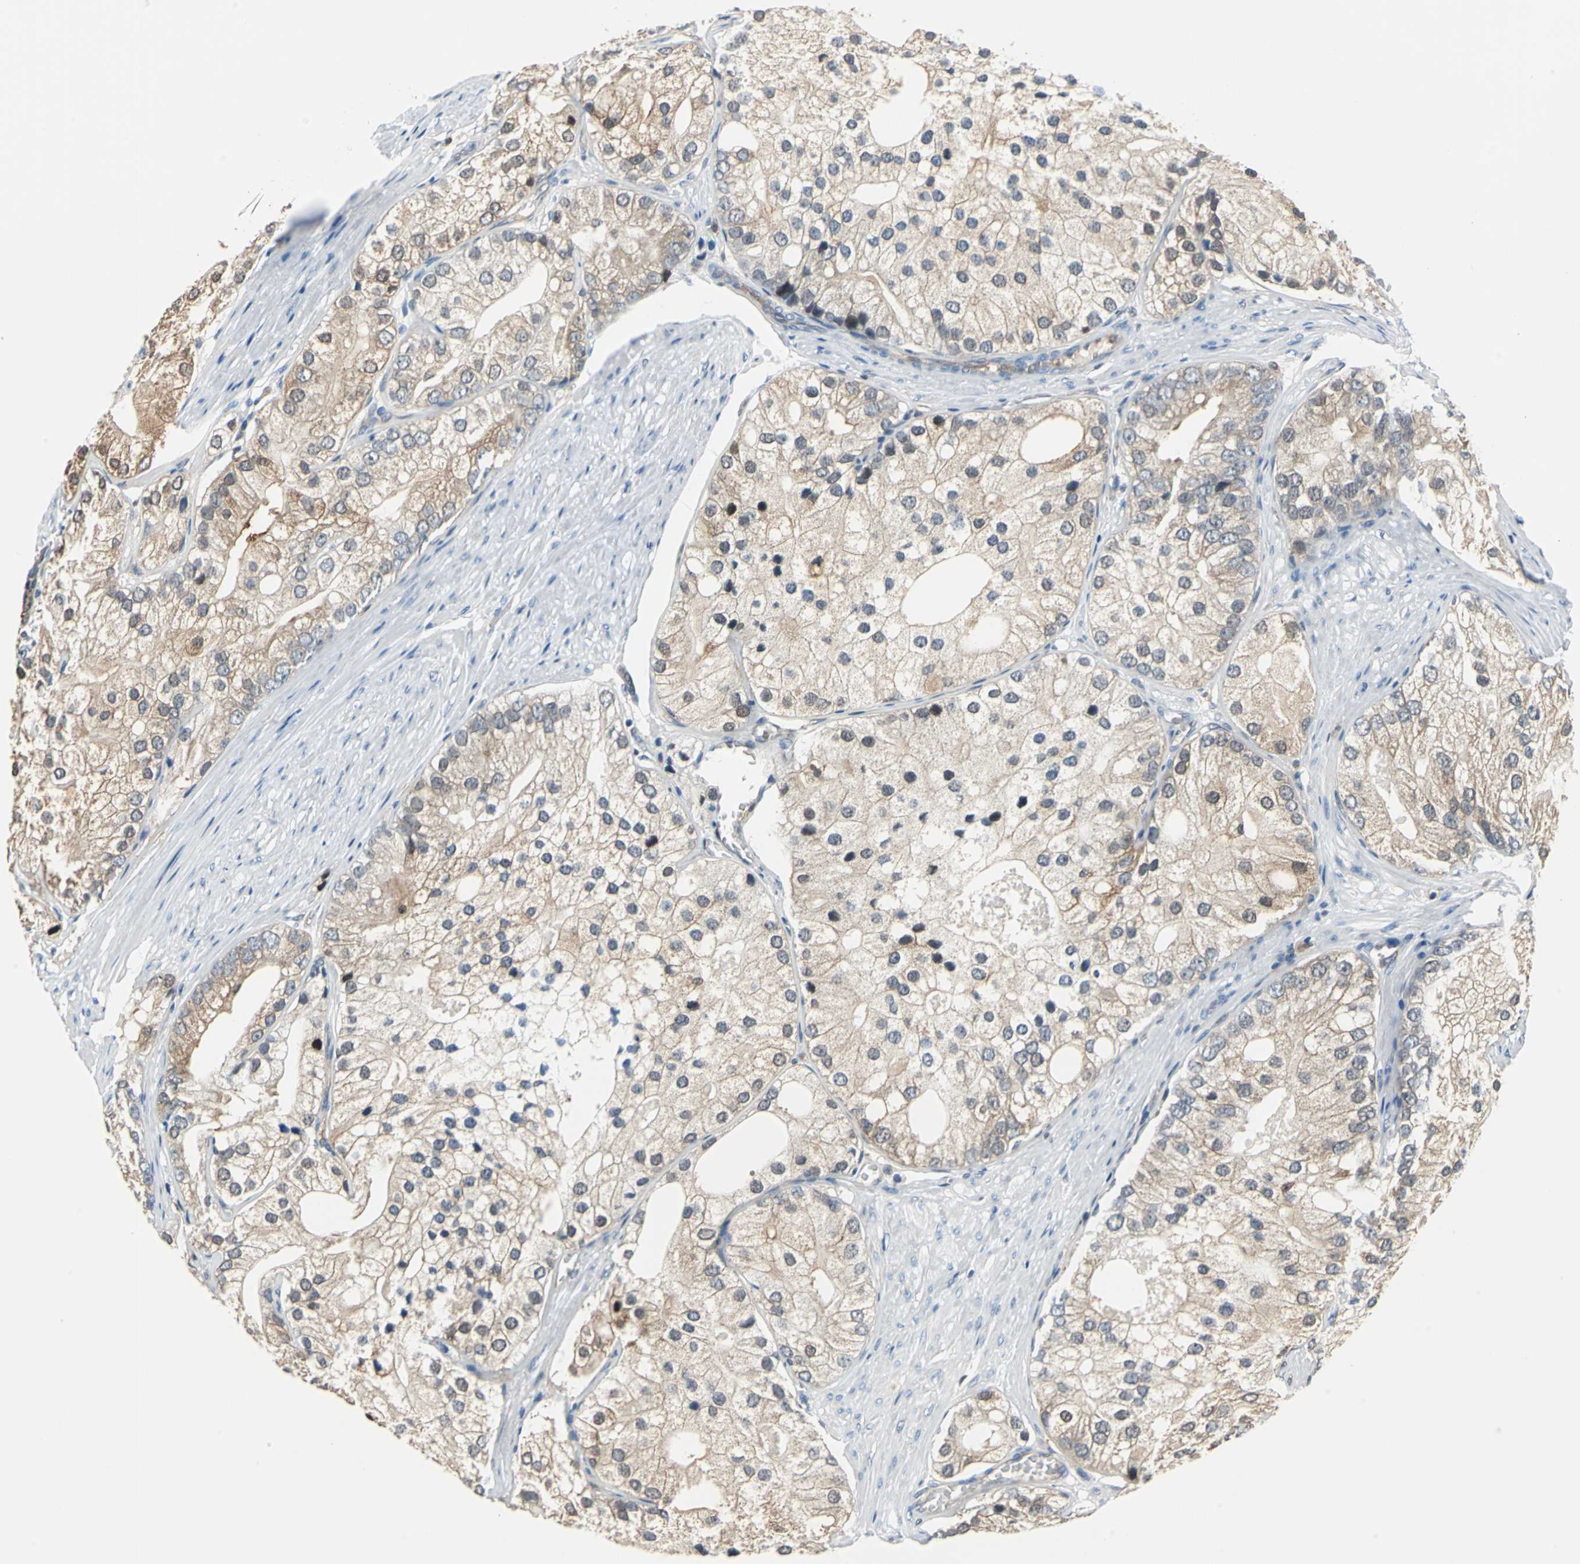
{"staining": {"intensity": "weak", "quantity": "25%-75%", "location": "cytoplasmic/membranous,nuclear"}, "tissue": "prostate cancer", "cell_type": "Tumor cells", "image_type": "cancer", "snomed": [{"axis": "morphology", "description": "Adenocarcinoma, Low grade"}, {"axis": "topography", "description": "Prostate"}], "caption": "Prostate cancer (low-grade adenocarcinoma) stained with DAB (3,3'-diaminobenzidine) immunohistochemistry displays low levels of weak cytoplasmic/membranous and nuclear positivity in about 25%-75% of tumor cells.", "gene": "PSME1", "patient": {"sex": "male", "age": 69}}